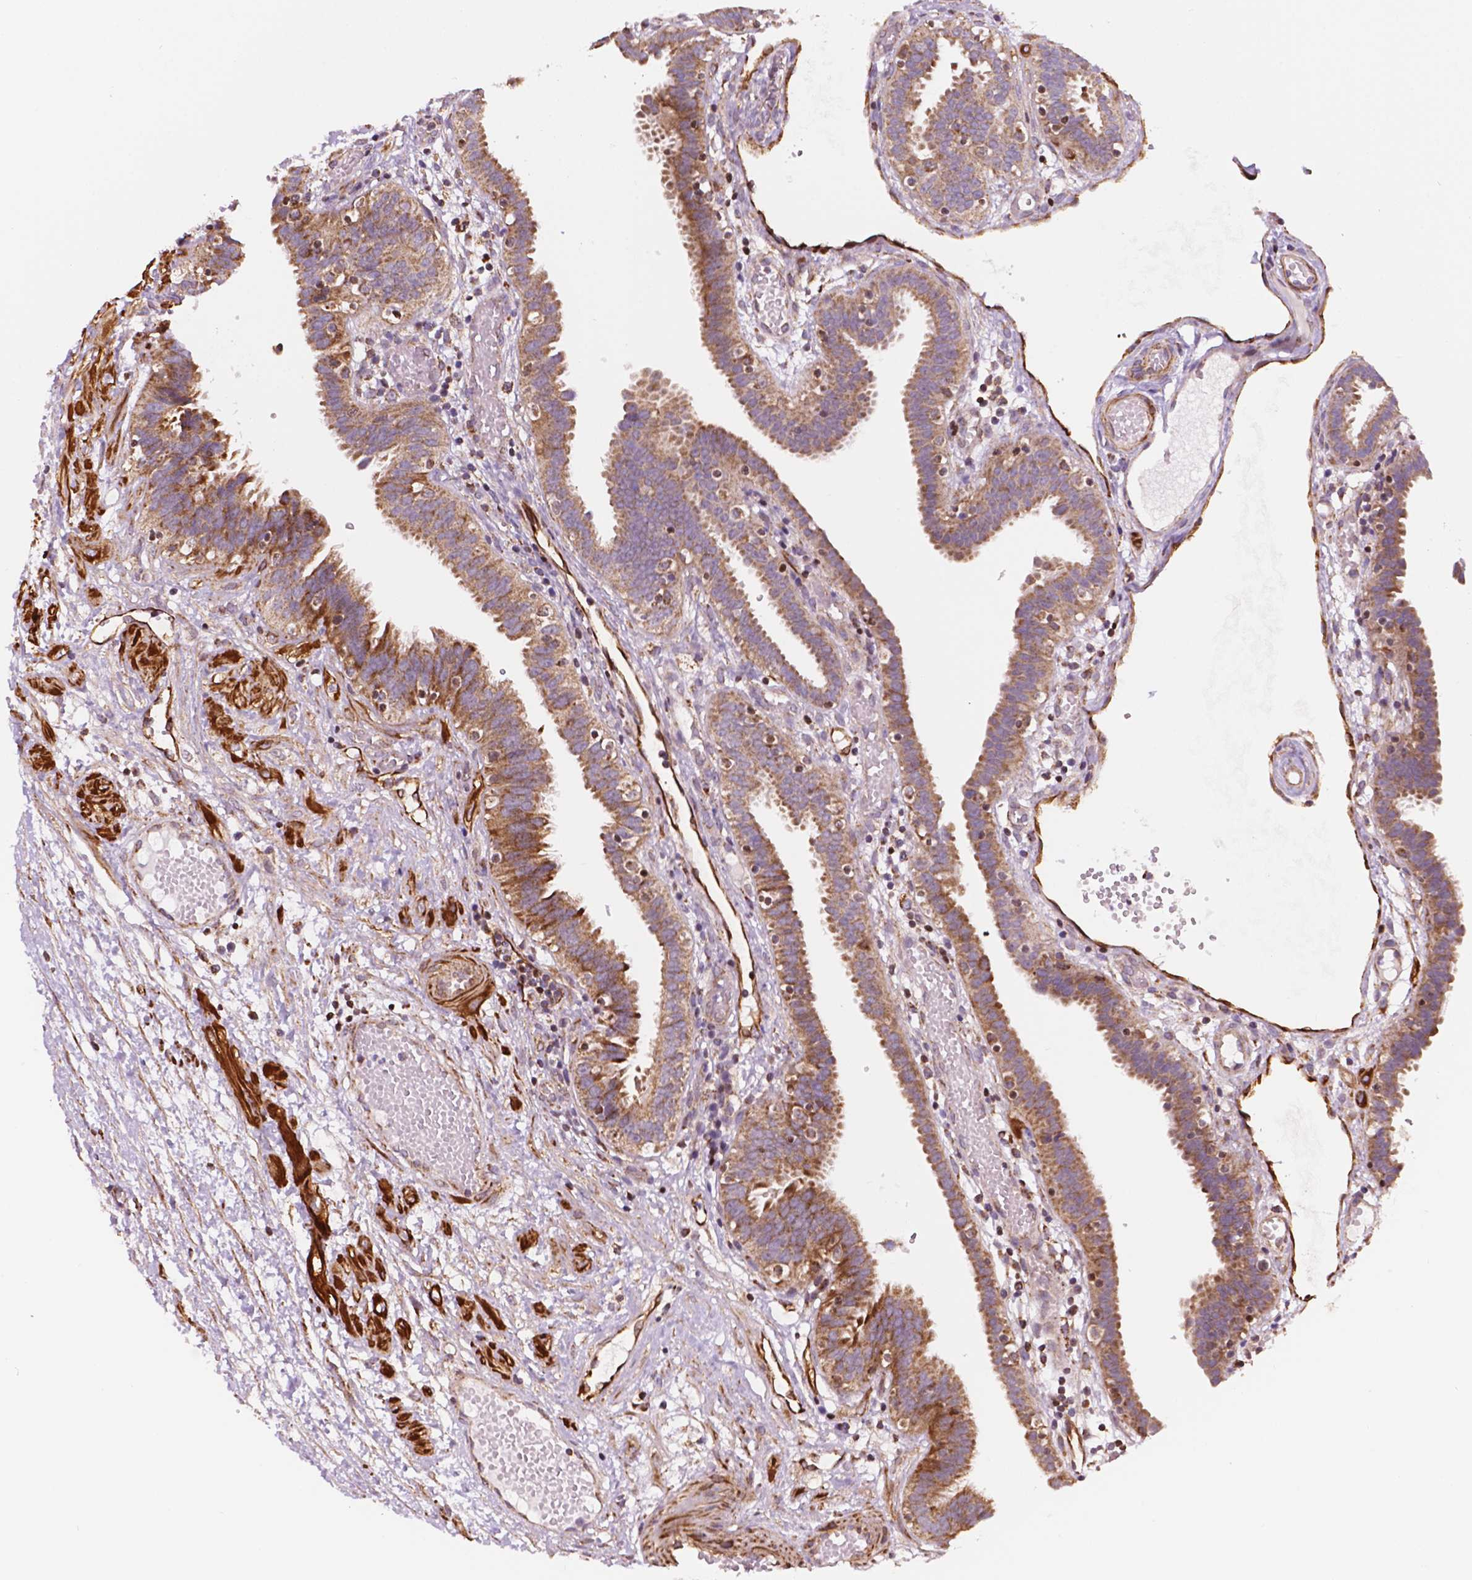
{"staining": {"intensity": "moderate", "quantity": ">75%", "location": "cytoplasmic/membranous"}, "tissue": "fallopian tube", "cell_type": "Glandular cells", "image_type": "normal", "snomed": [{"axis": "morphology", "description": "Normal tissue, NOS"}, {"axis": "topography", "description": "Fallopian tube"}], "caption": "Moderate cytoplasmic/membranous protein positivity is identified in about >75% of glandular cells in fallopian tube. The staining was performed using DAB (3,3'-diaminobenzidine) to visualize the protein expression in brown, while the nuclei were stained in blue with hematoxylin (Magnification: 20x).", "gene": "GEMIN4", "patient": {"sex": "female", "age": 37}}